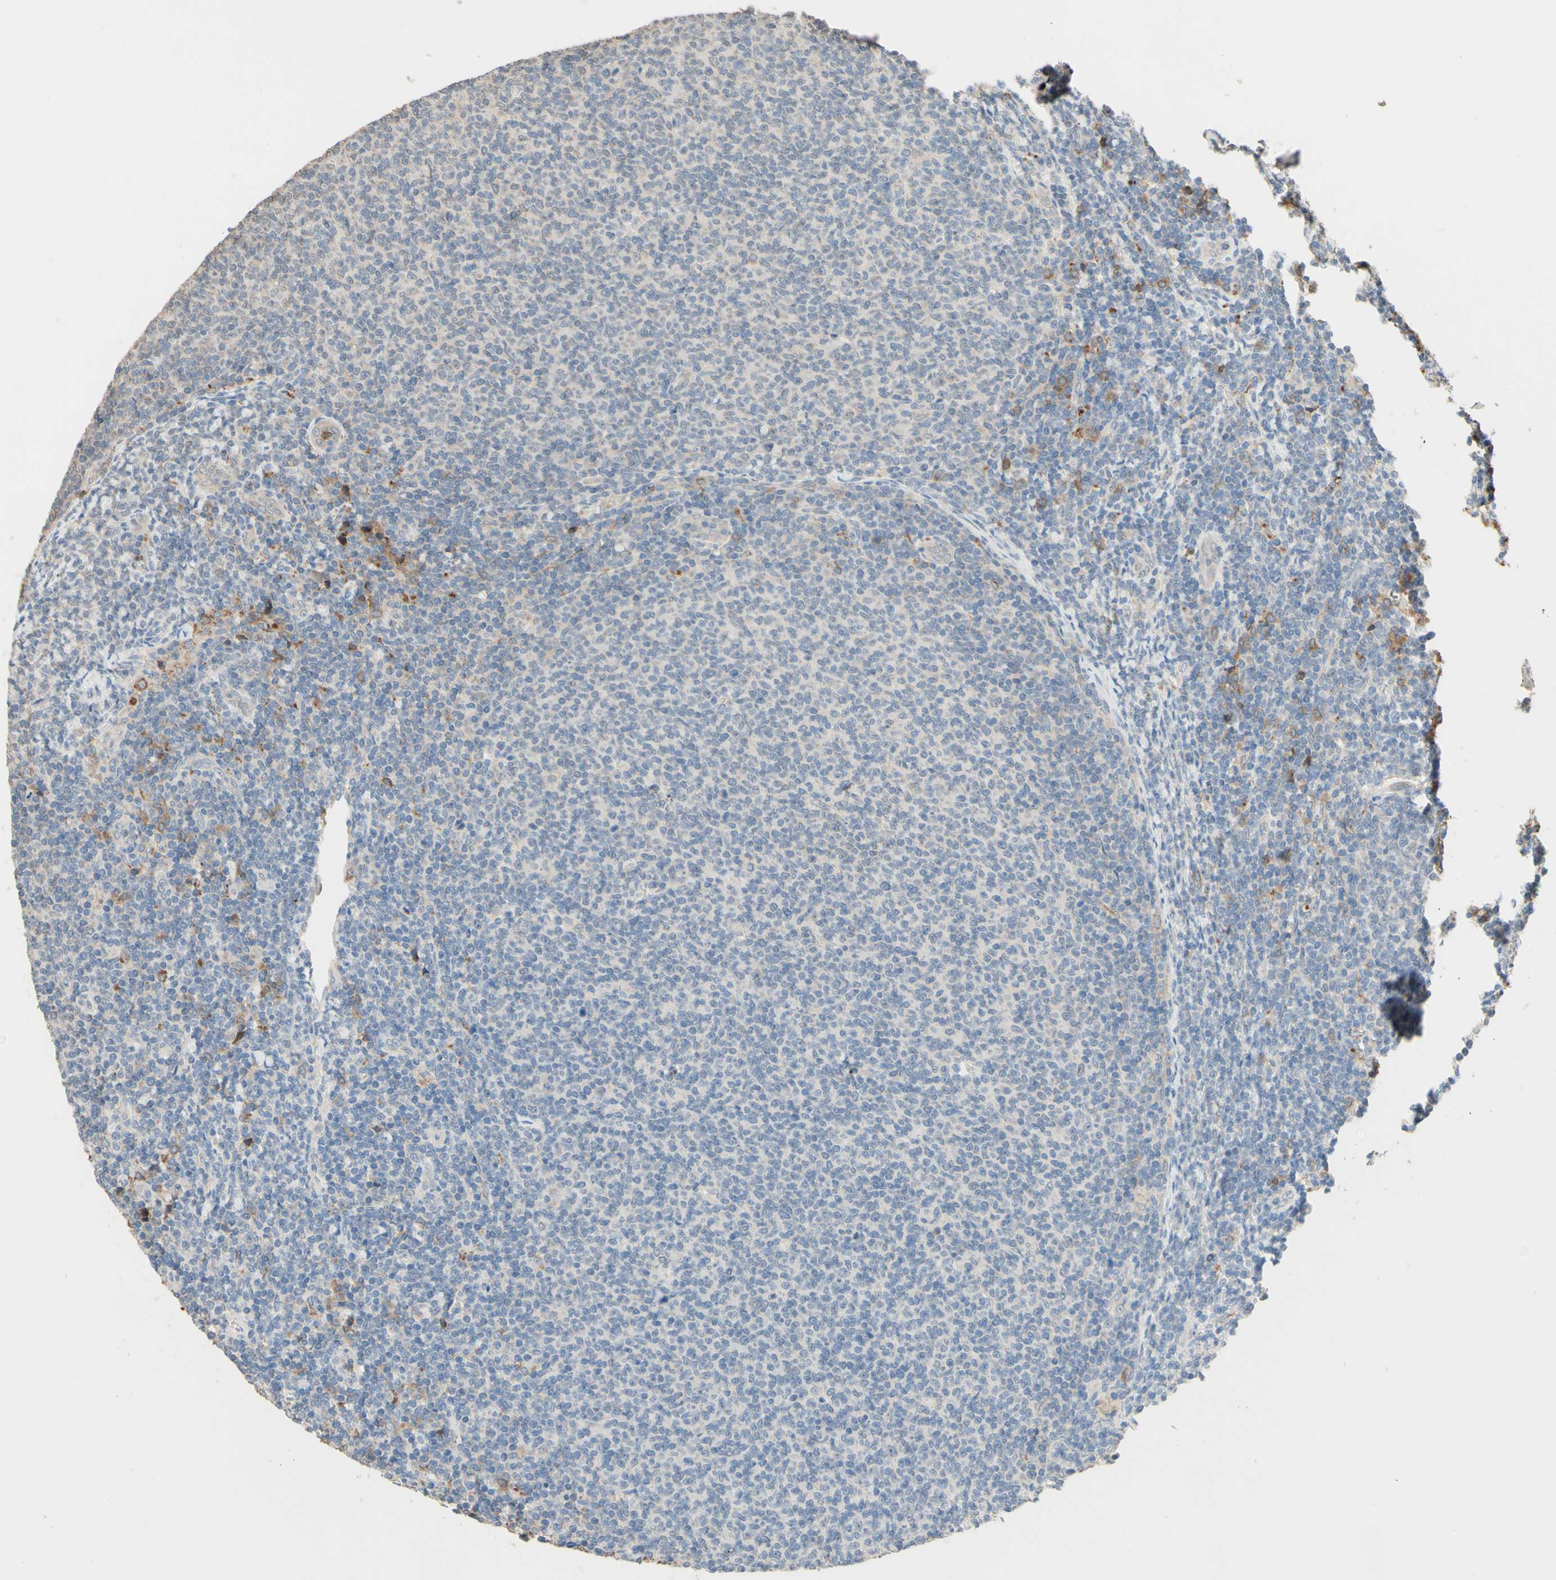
{"staining": {"intensity": "negative", "quantity": "none", "location": "none"}, "tissue": "lymphoma", "cell_type": "Tumor cells", "image_type": "cancer", "snomed": [{"axis": "morphology", "description": "Malignant lymphoma, non-Hodgkin's type, Low grade"}, {"axis": "topography", "description": "Lymph node"}], "caption": "Immunohistochemical staining of lymphoma exhibits no significant positivity in tumor cells.", "gene": "SMIM19", "patient": {"sex": "male", "age": 66}}